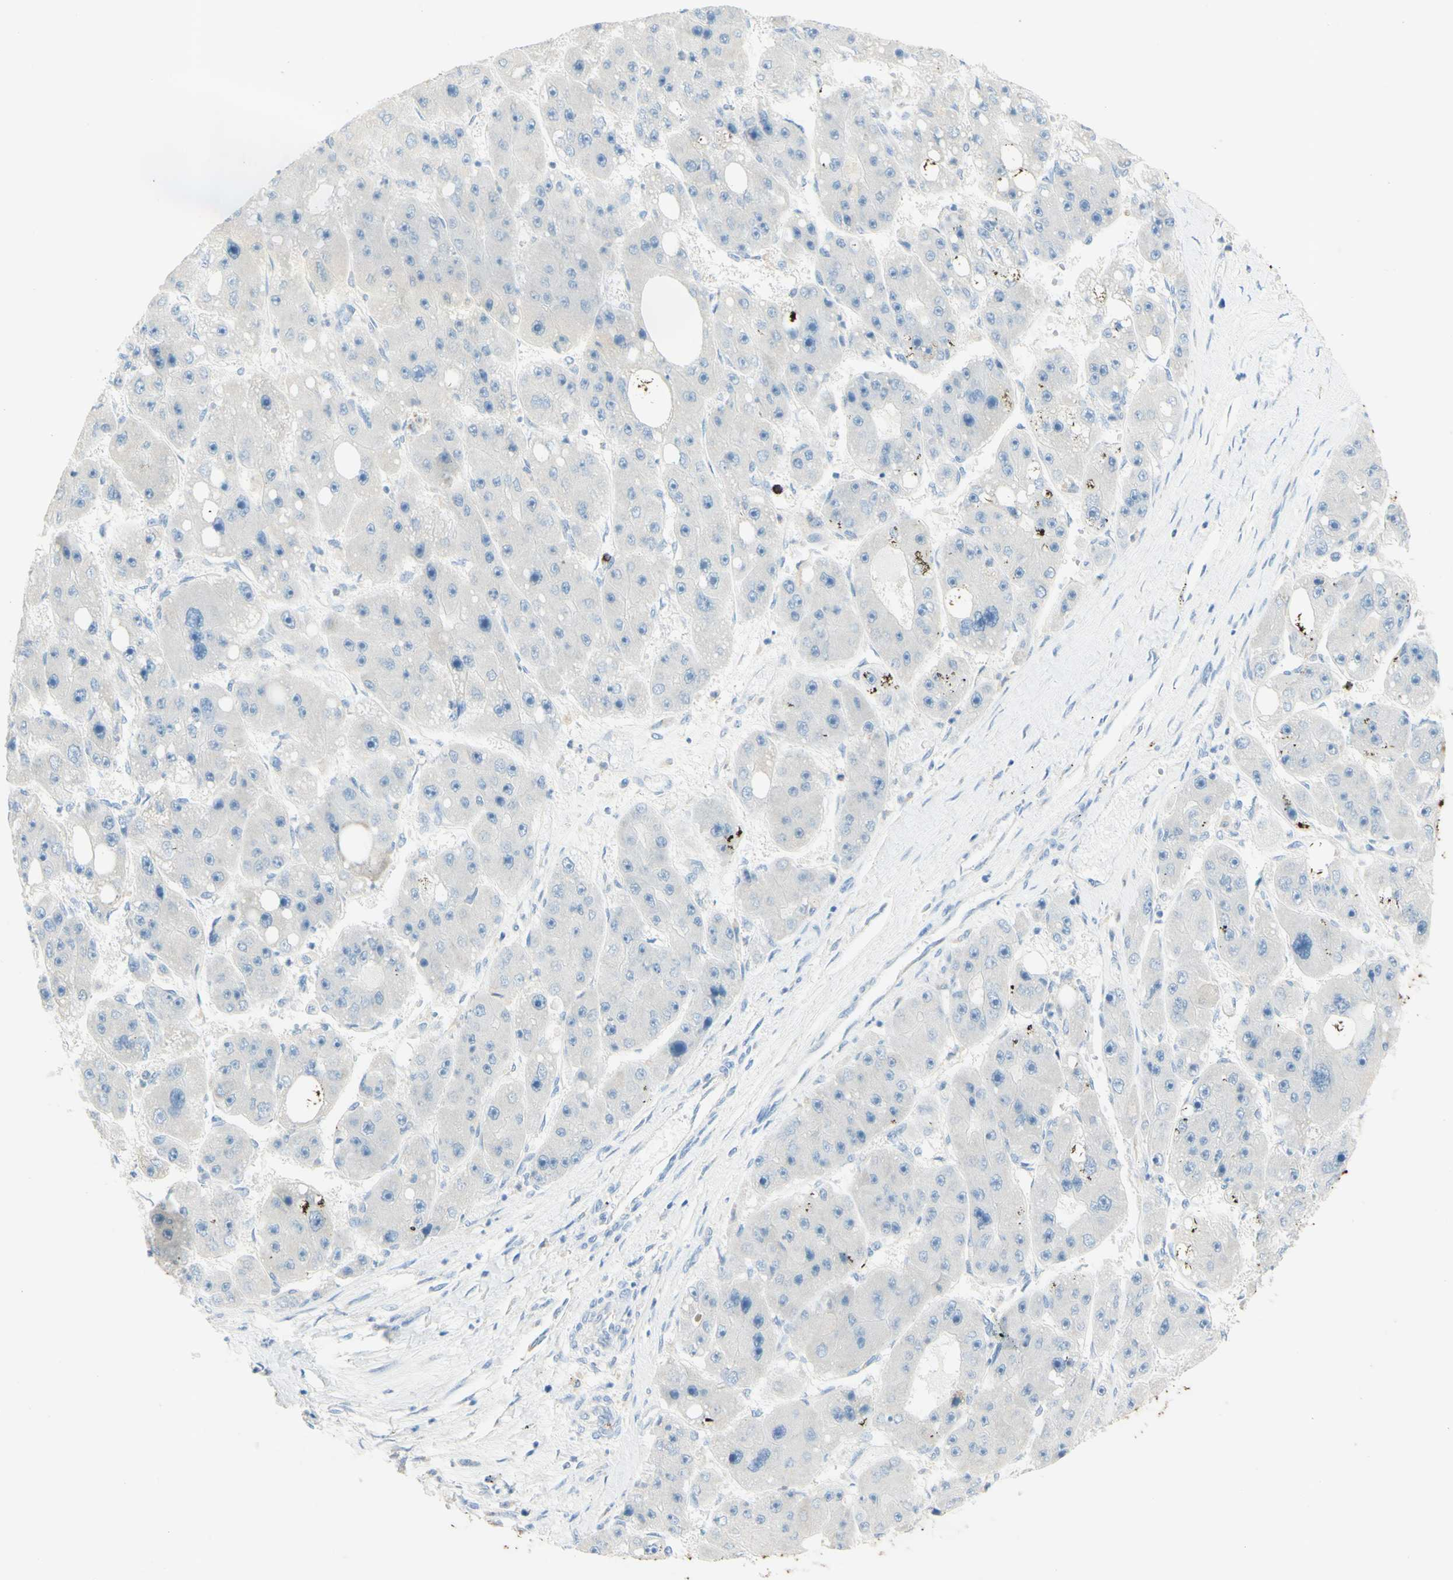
{"staining": {"intensity": "negative", "quantity": "none", "location": "none"}, "tissue": "liver cancer", "cell_type": "Tumor cells", "image_type": "cancer", "snomed": [{"axis": "morphology", "description": "Carcinoma, Hepatocellular, NOS"}, {"axis": "topography", "description": "Liver"}], "caption": "There is no significant expression in tumor cells of liver hepatocellular carcinoma.", "gene": "TSPAN1", "patient": {"sex": "female", "age": 61}}